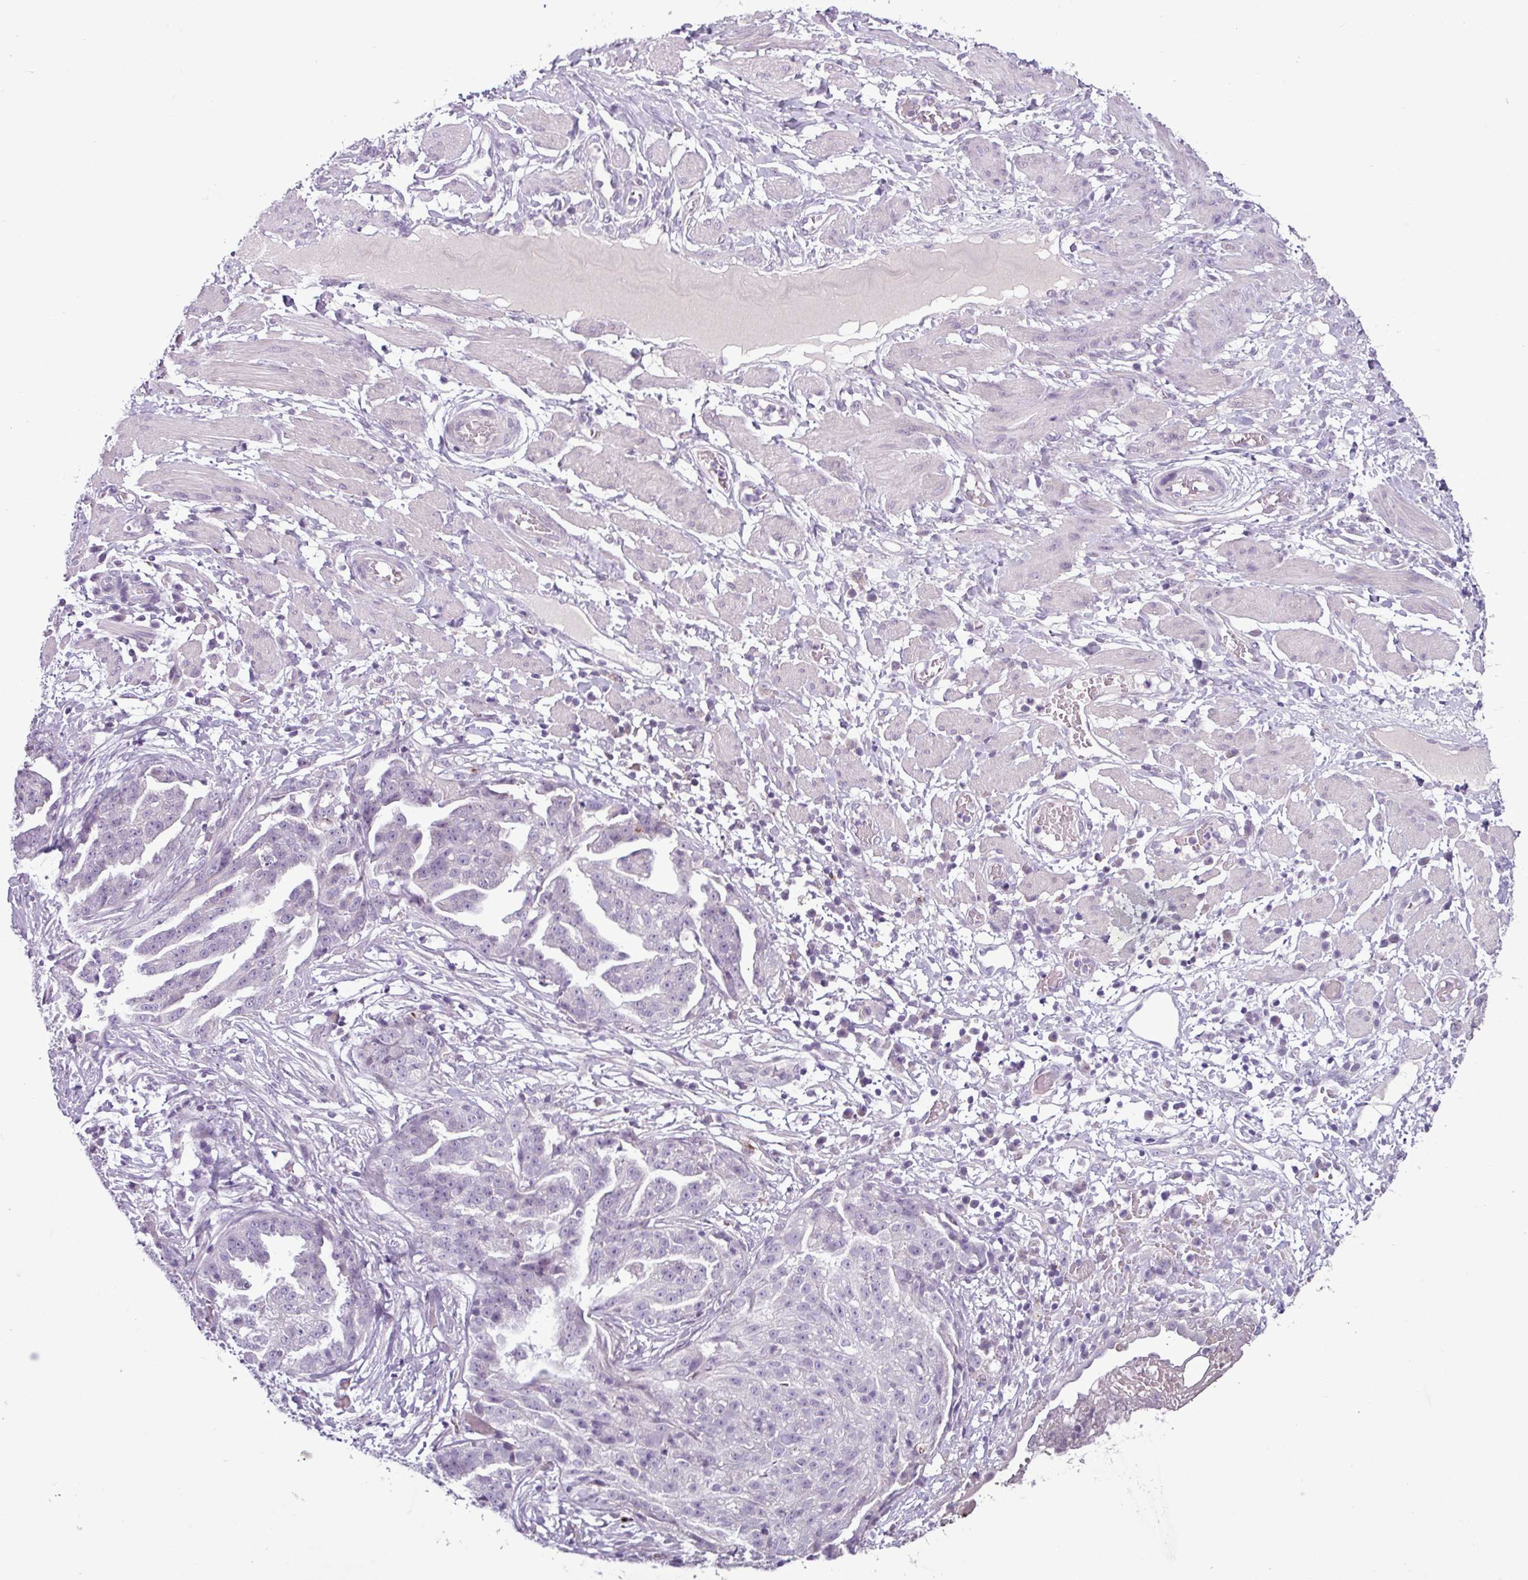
{"staining": {"intensity": "negative", "quantity": "none", "location": "none"}, "tissue": "ovarian cancer", "cell_type": "Tumor cells", "image_type": "cancer", "snomed": [{"axis": "morphology", "description": "Cystadenocarcinoma, serous, NOS"}, {"axis": "topography", "description": "Ovary"}], "caption": "Tumor cells show no significant staining in serous cystadenocarcinoma (ovarian).", "gene": "C9orf24", "patient": {"sex": "female", "age": 58}}